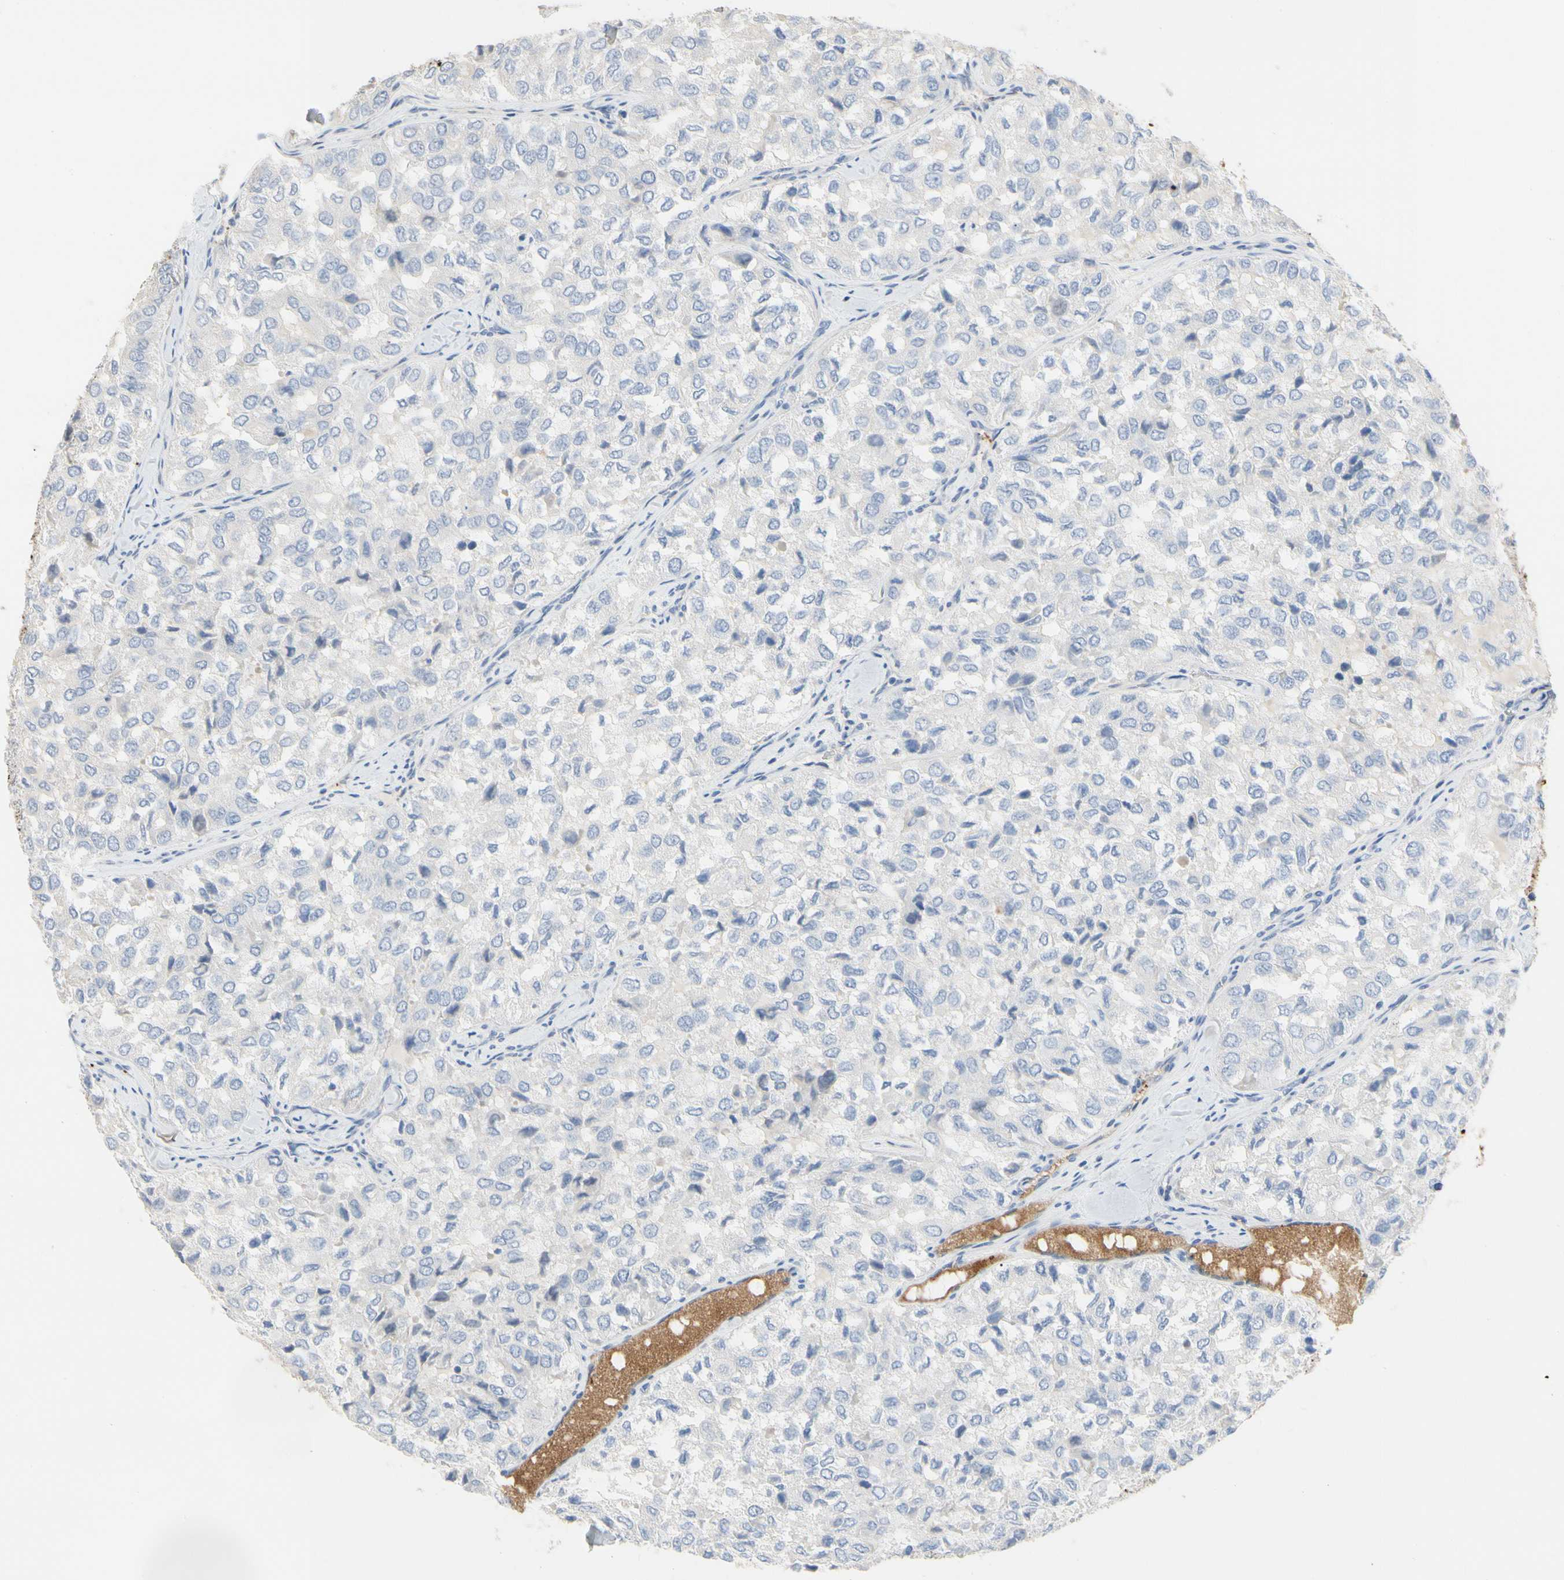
{"staining": {"intensity": "negative", "quantity": "none", "location": "none"}, "tissue": "thyroid cancer", "cell_type": "Tumor cells", "image_type": "cancer", "snomed": [{"axis": "morphology", "description": "Follicular adenoma carcinoma, NOS"}, {"axis": "topography", "description": "Thyroid gland"}], "caption": "A high-resolution histopathology image shows immunohistochemistry staining of follicular adenoma carcinoma (thyroid), which exhibits no significant positivity in tumor cells.", "gene": "FGB", "patient": {"sex": "male", "age": 75}}